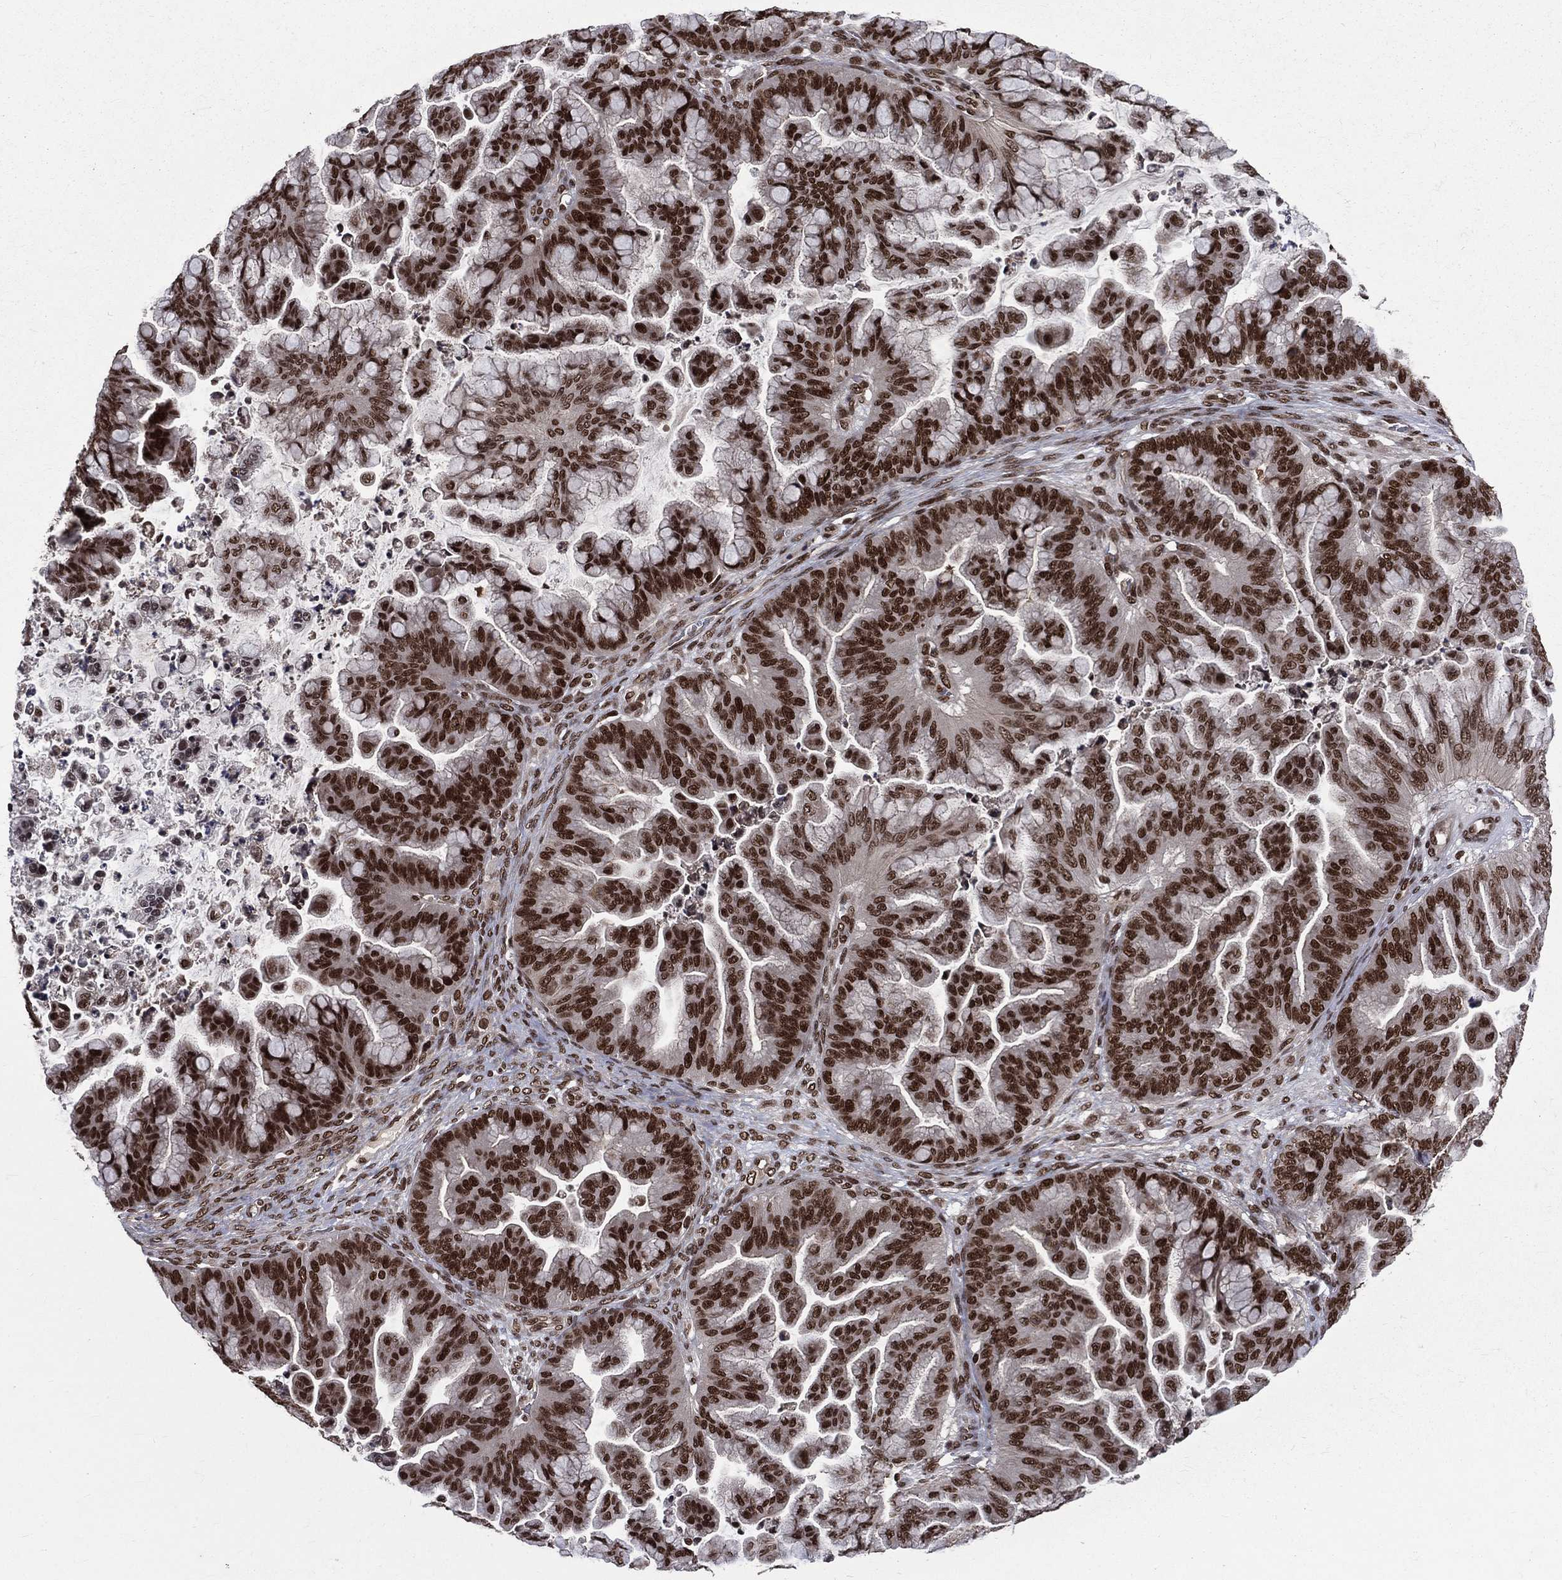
{"staining": {"intensity": "strong", "quantity": ">75%", "location": "nuclear"}, "tissue": "ovarian cancer", "cell_type": "Tumor cells", "image_type": "cancer", "snomed": [{"axis": "morphology", "description": "Cystadenocarcinoma, mucinous, NOS"}, {"axis": "topography", "description": "Ovary"}], "caption": "Protein staining displays strong nuclear positivity in approximately >75% of tumor cells in ovarian cancer. Immunohistochemistry stains the protein in brown and the nuclei are stained blue.", "gene": "SMC3", "patient": {"sex": "female", "age": 67}}